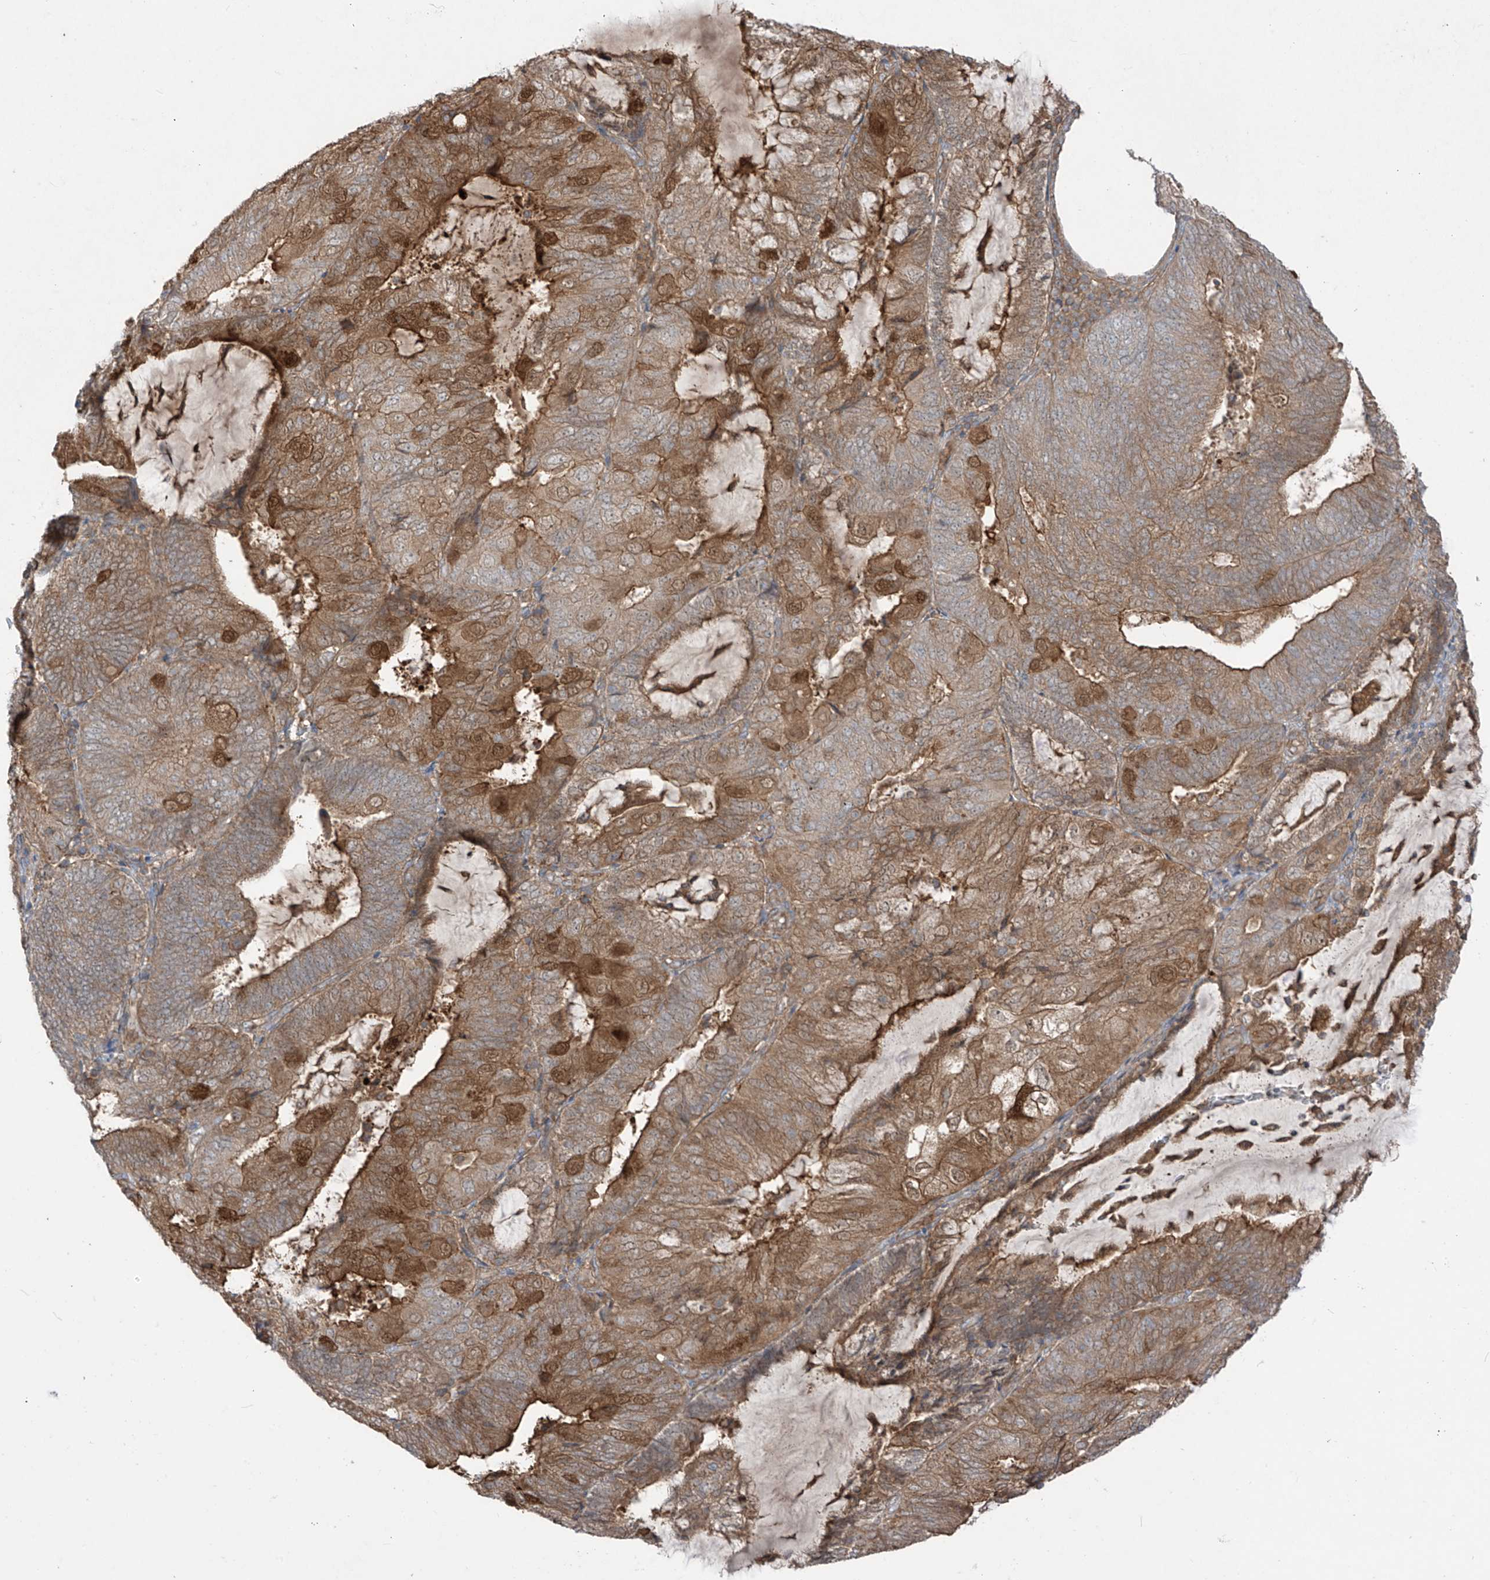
{"staining": {"intensity": "moderate", "quantity": ">75%", "location": "cytoplasmic/membranous"}, "tissue": "endometrial cancer", "cell_type": "Tumor cells", "image_type": "cancer", "snomed": [{"axis": "morphology", "description": "Adenocarcinoma, NOS"}, {"axis": "topography", "description": "Endometrium"}], "caption": "Endometrial cancer (adenocarcinoma) stained with IHC demonstrates moderate cytoplasmic/membranous staining in approximately >75% of tumor cells. (brown staining indicates protein expression, while blue staining denotes nuclei).", "gene": "TRMU", "patient": {"sex": "female", "age": 81}}